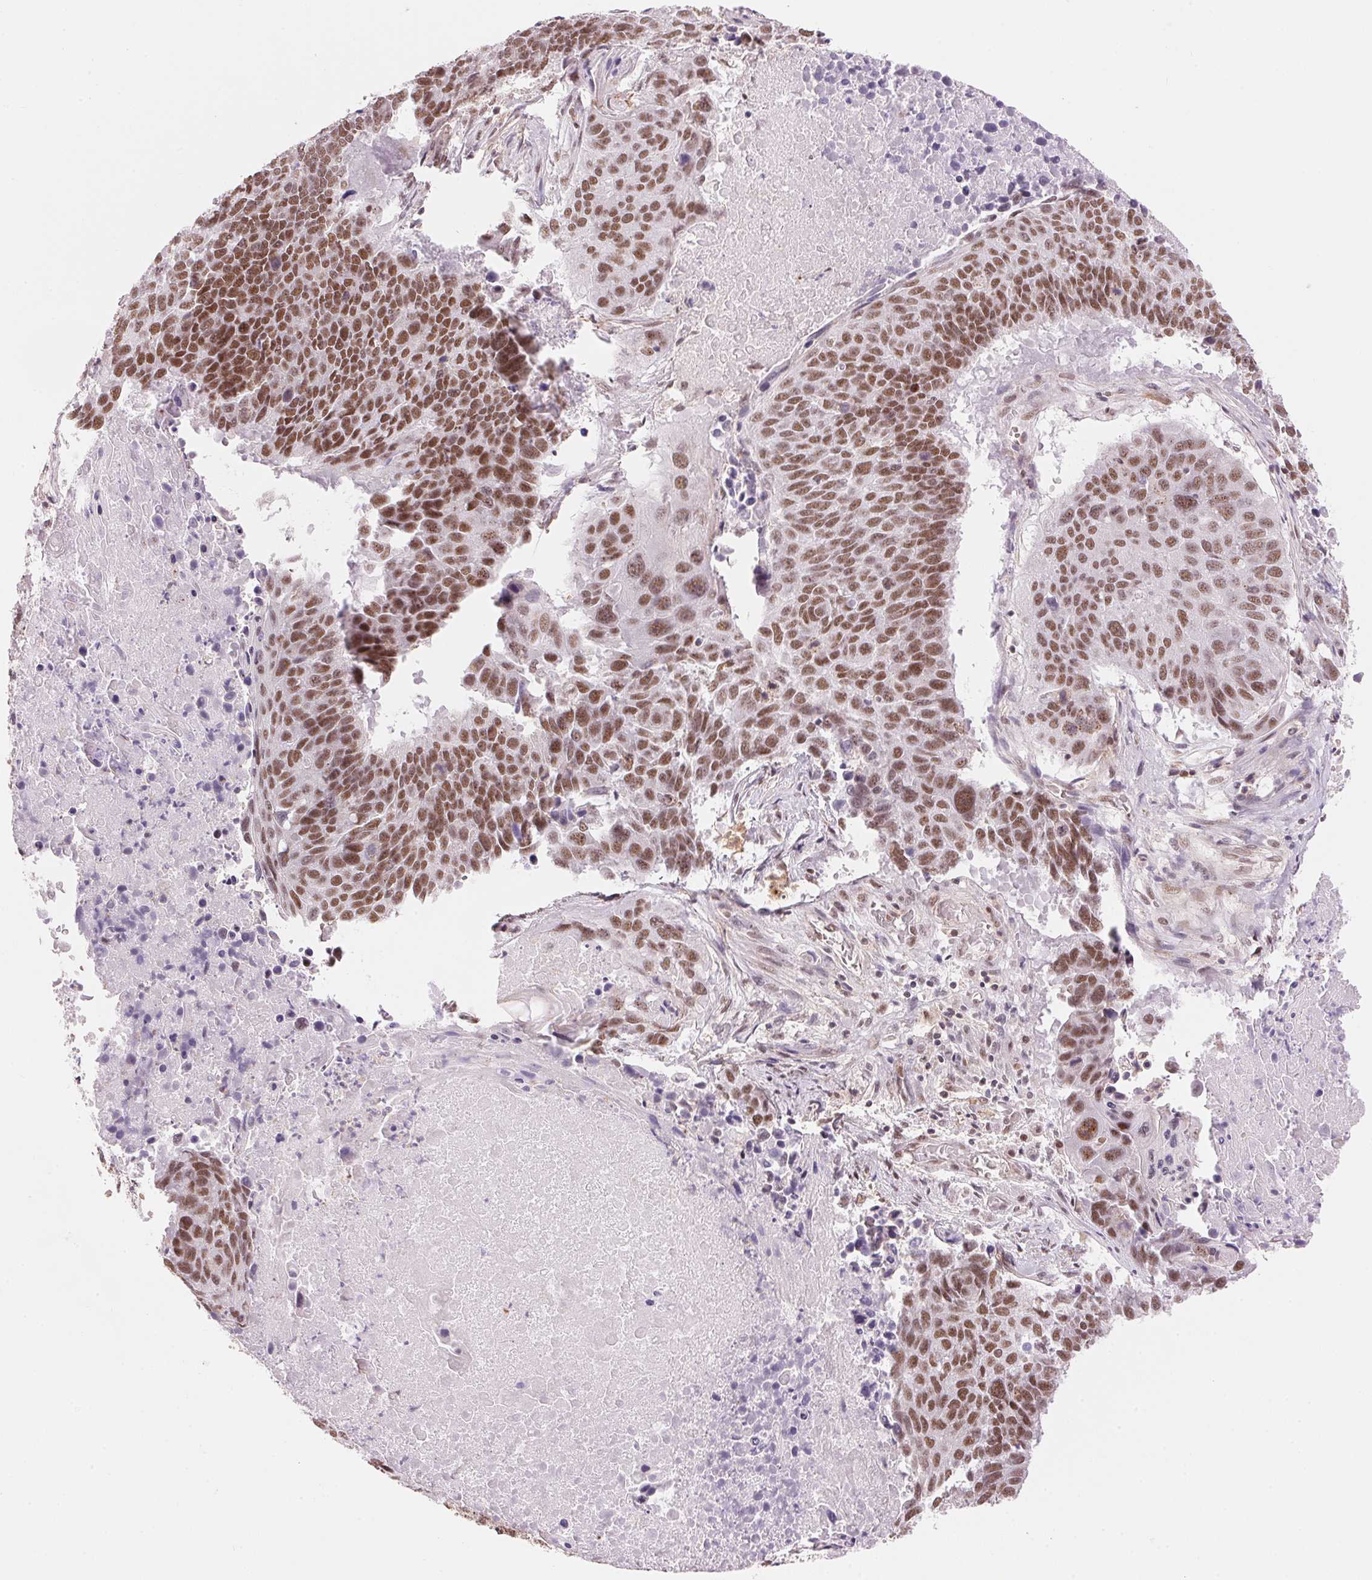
{"staining": {"intensity": "moderate", "quantity": ">75%", "location": "nuclear"}, "tissue": "lung cancer", "cell_type": "Tumor cells", "image_type": "cancer", "snomed": [{"axis": "morphology", "description": "Squamous cell carcinoma, NOS"}, {"axis": "topography", "description": "Lung"}], "caption": "Tumor cells display medium levels of moderate nuclear positivity in approximately >75% of cells in human lung cancer (squamous cell carcinoma). (Brightfield microscopy of DAB IHC at high magnification).", "gene": "HNRNPDL", "patient": {"sex": "male", "age": 73}}